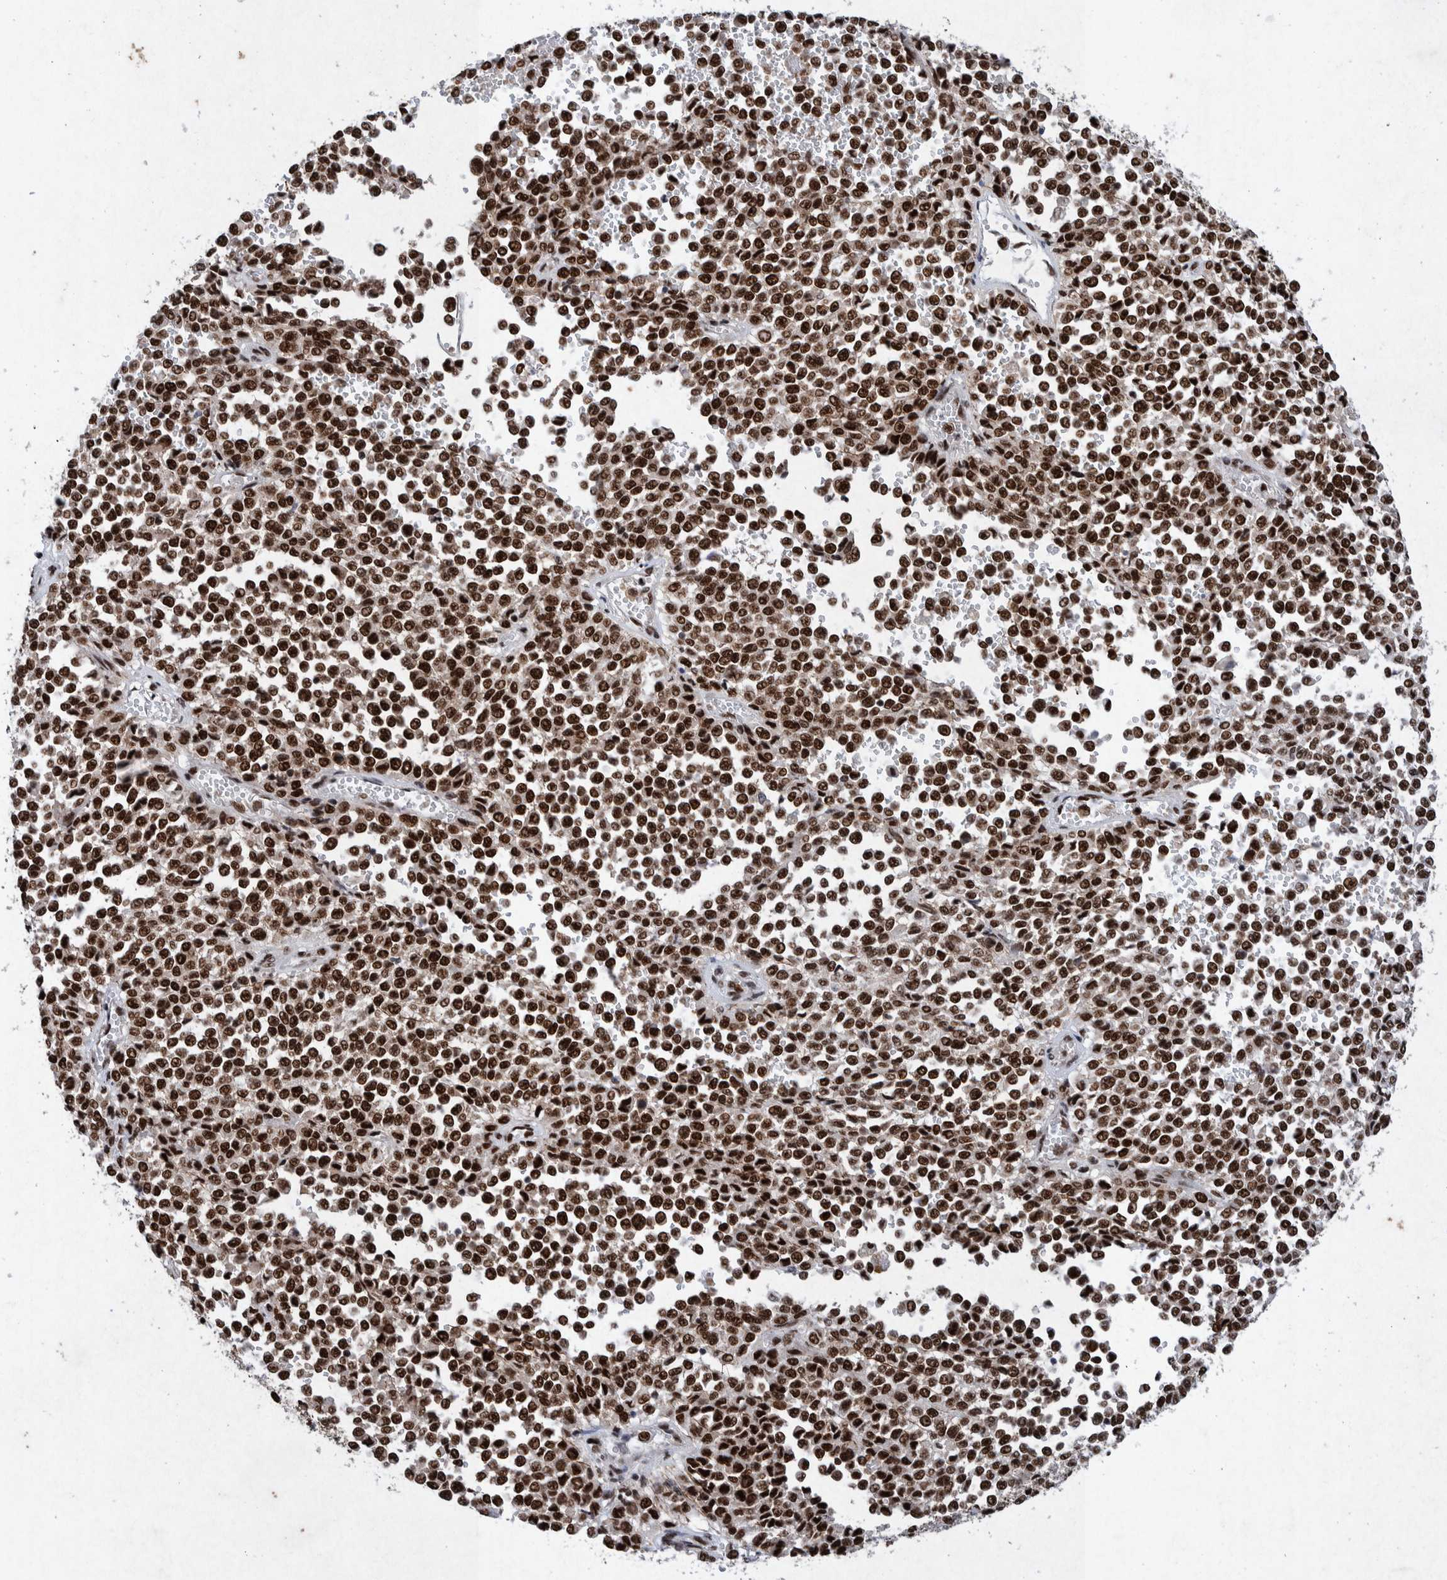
{"staining": {"intensity": "strong", "quantity": ">75%", "location": "nuclear"}, "tissue": "melanoma", "cell_type": "Tumor cells", "image_type": "cancer", "snomed": [{"axis": "morphology", "description": "Malignant melanoma, Metastatic site"}, {"axis": "topography", "description": "Pancreas"}], "caption": "A high-resolution micrograph shows immunohistochemistry (IHC) staining of melanoma, which shows strong nuclear positivity in about >75% of tumor cells.", "gene": "TAF10", "patient": {"sex": "female", "age": 30}}